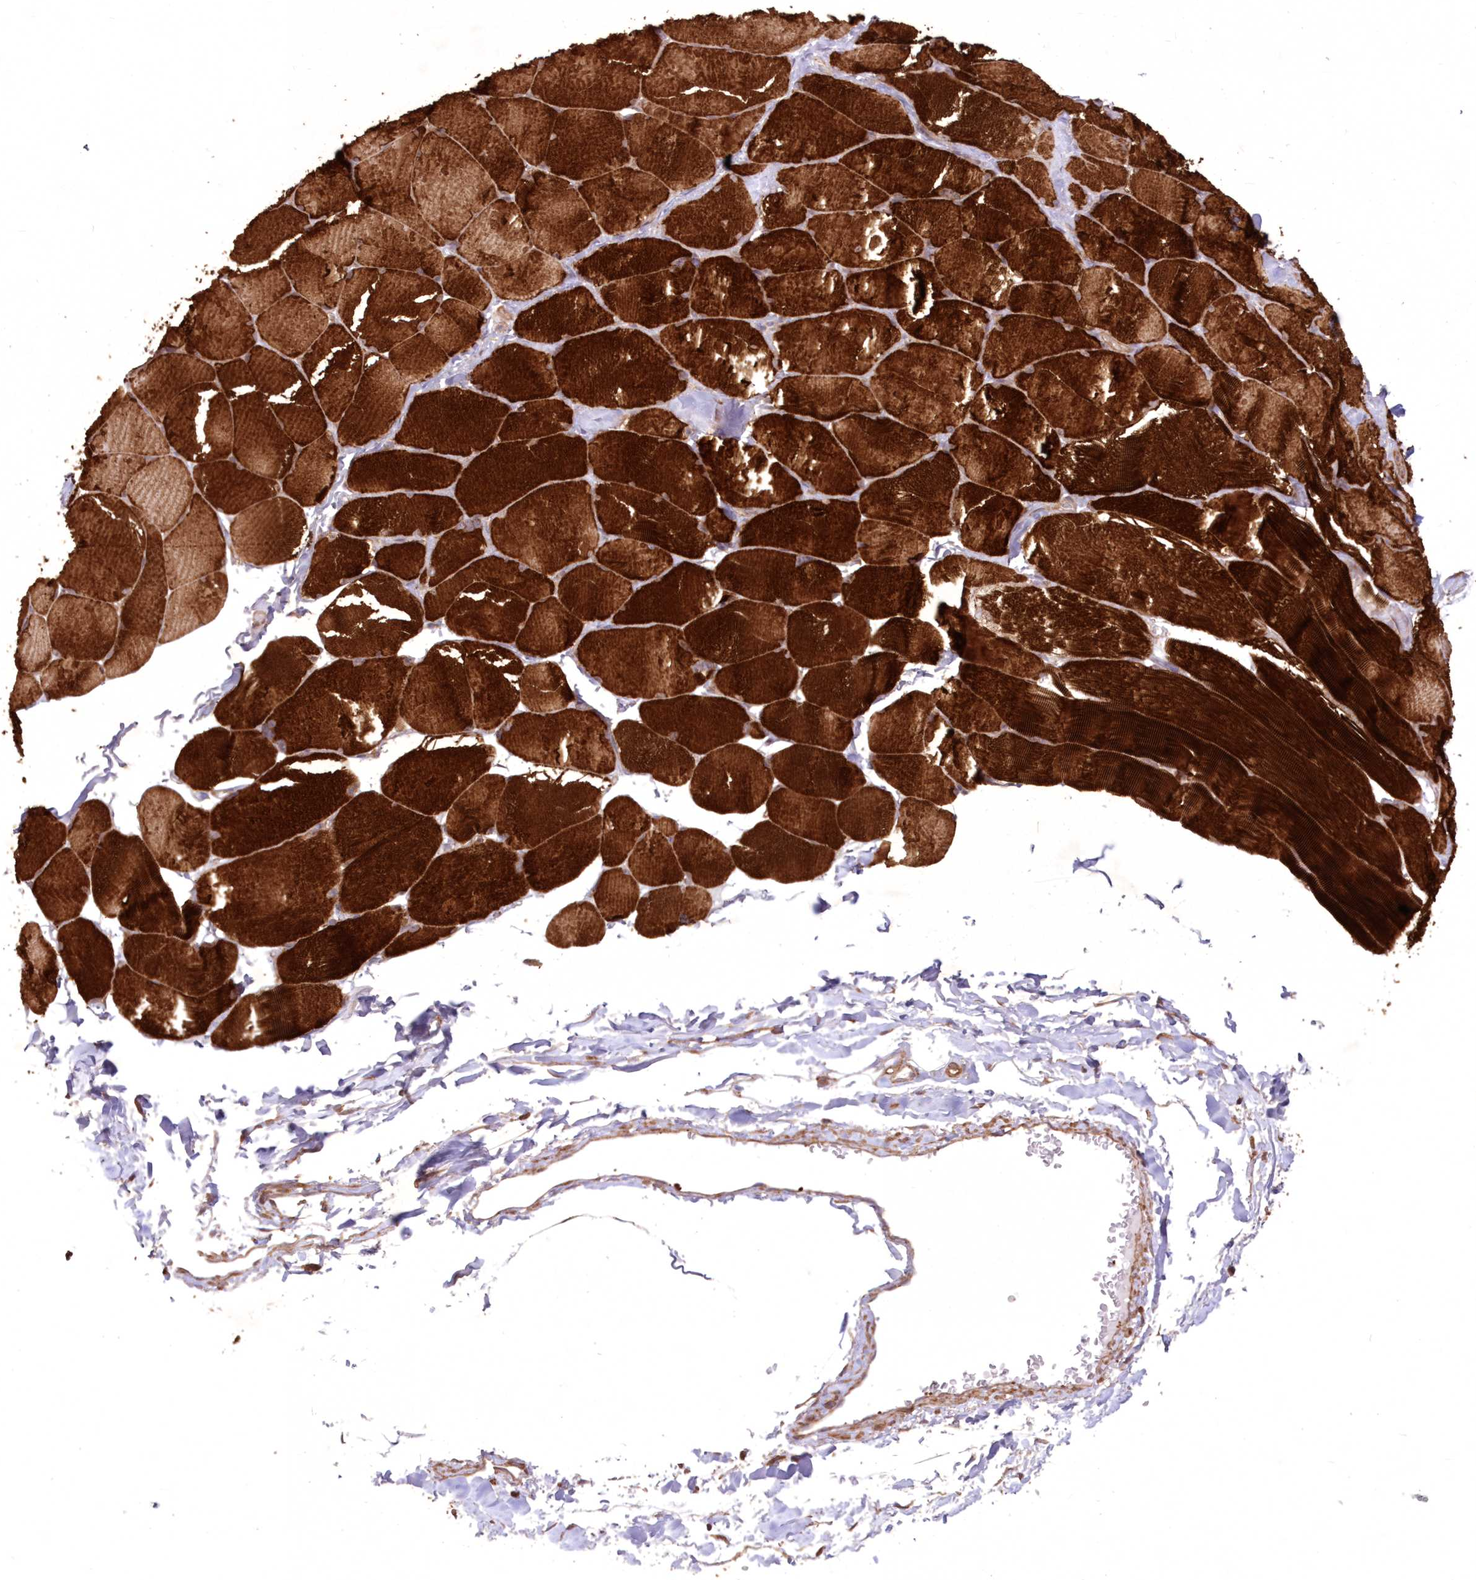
{"staining": {"intensity": "strong", "quantity": ">75%", "location": "cytoplasmic/membranous"}, "tissue": "skeletal muscle", "cell_type": "Myocytes", "image_type": "normal", "snomed": [{"axis": "morphology", "description": "Normal tissue, NOS"}, {"axis": "topography", "description": "Skin"}, {"axis": "topography", "description": "Skeletal muscle"}], "caption": "A high amount of strong cytoplasmic/membranous expression is appreciated in about >75% of myocytes in normal skeletal muscle. The protein is stained brown, and the nuclei are stained in blue (DAB IHC with brightfield microscopy, high magnification).", "gene": "TMEM139", "patient": {"sex": "male", "age": 83}}